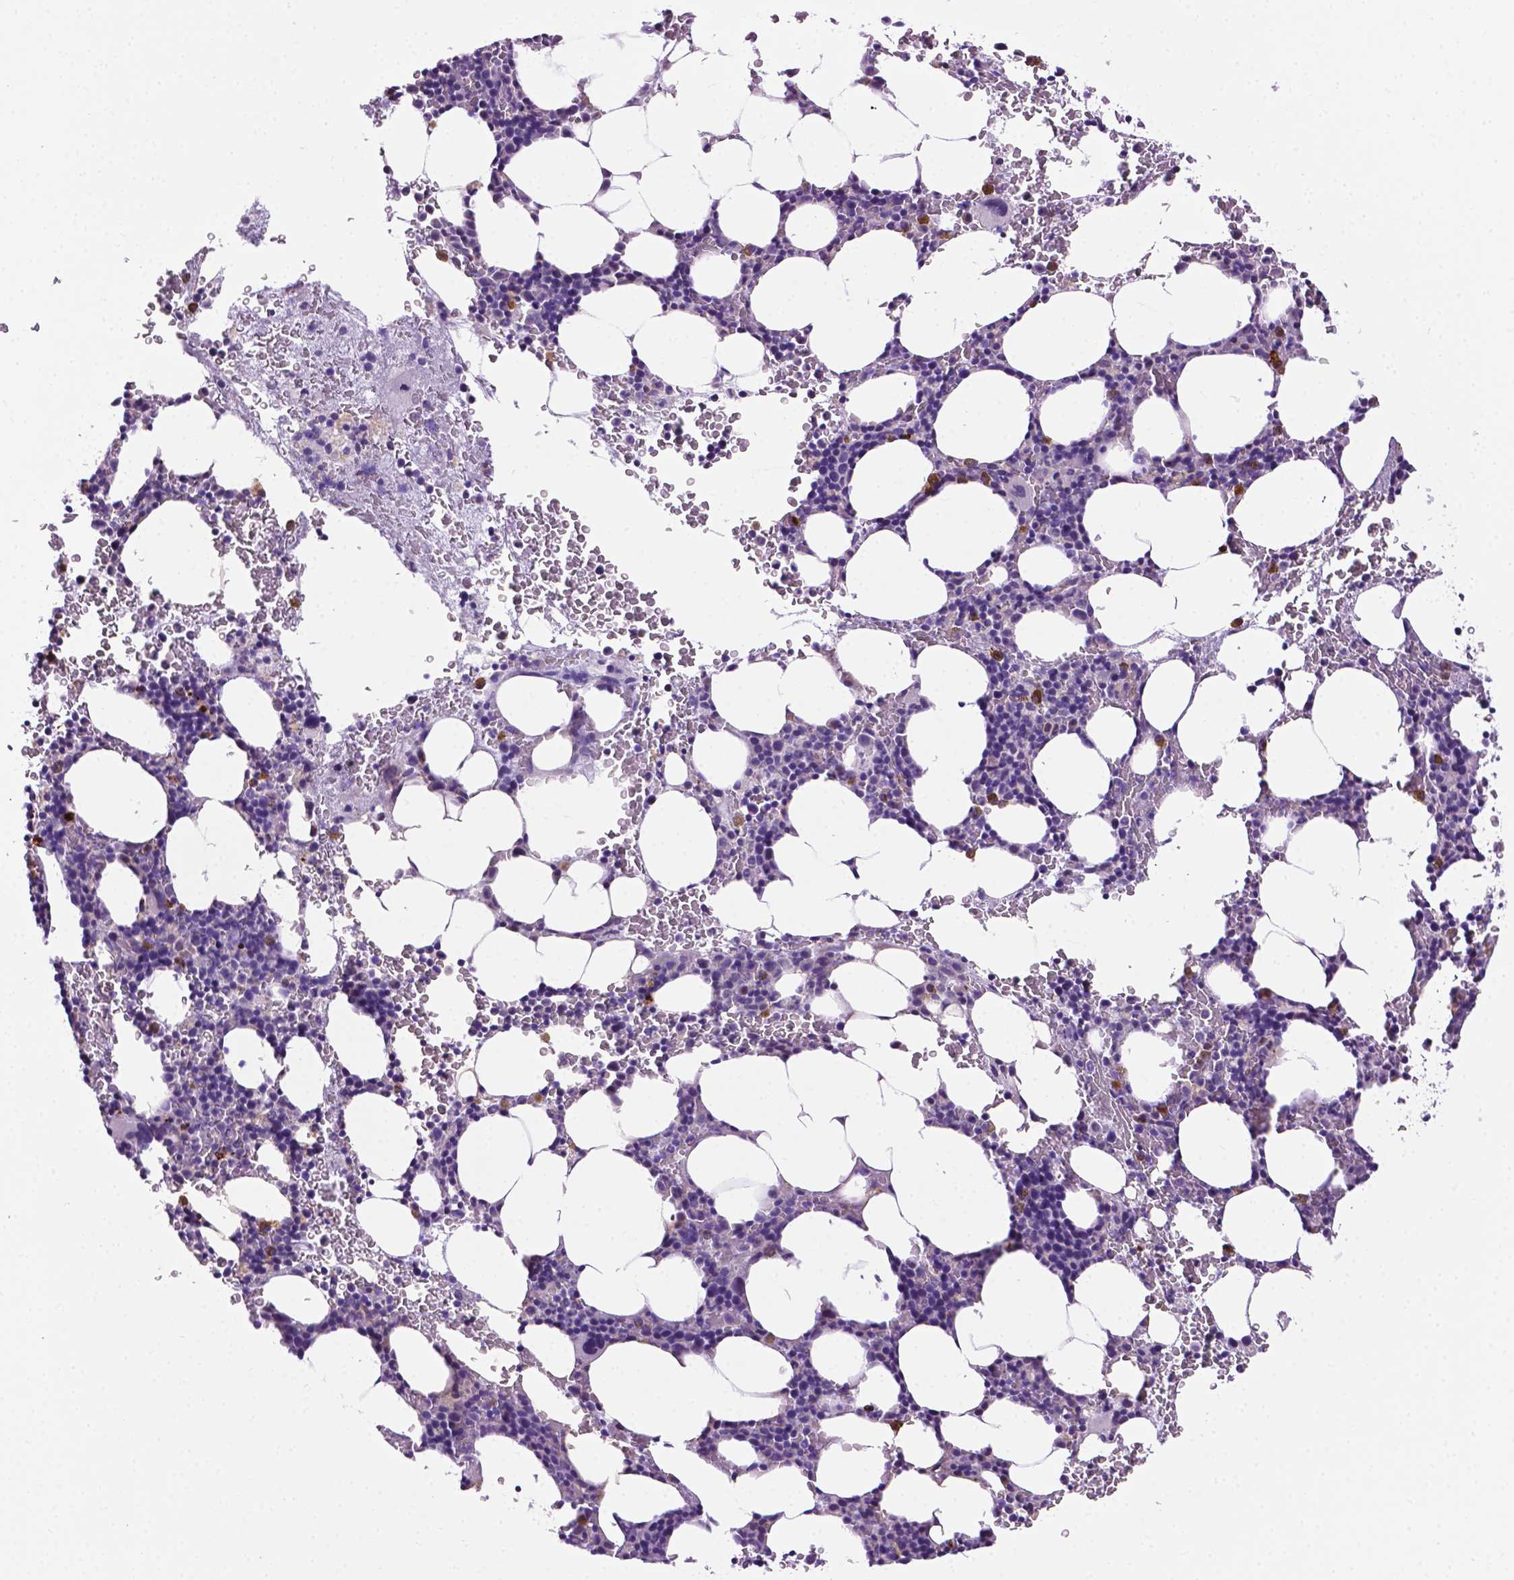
{"staining": {"intensity": "moderate", "quantity": "<25%", "location": "nuclear"}, "tissue": "bone marrow", "cell_type": "Hematopoietic cells", "image_type": "normal", "snomed": [{"axis": "morphology", "description": "Normal tissue, NOS"}, {"axis": "topography", "description": "Bone marrow"}], "caption": "Benign bone marrow was stained to show a protein in brown. There is low levels of moderate nuclear positivity in about <25% of hematopoietic cells.", "gene": "MMP27", "patient": {"sex": "male", "age": 77}}